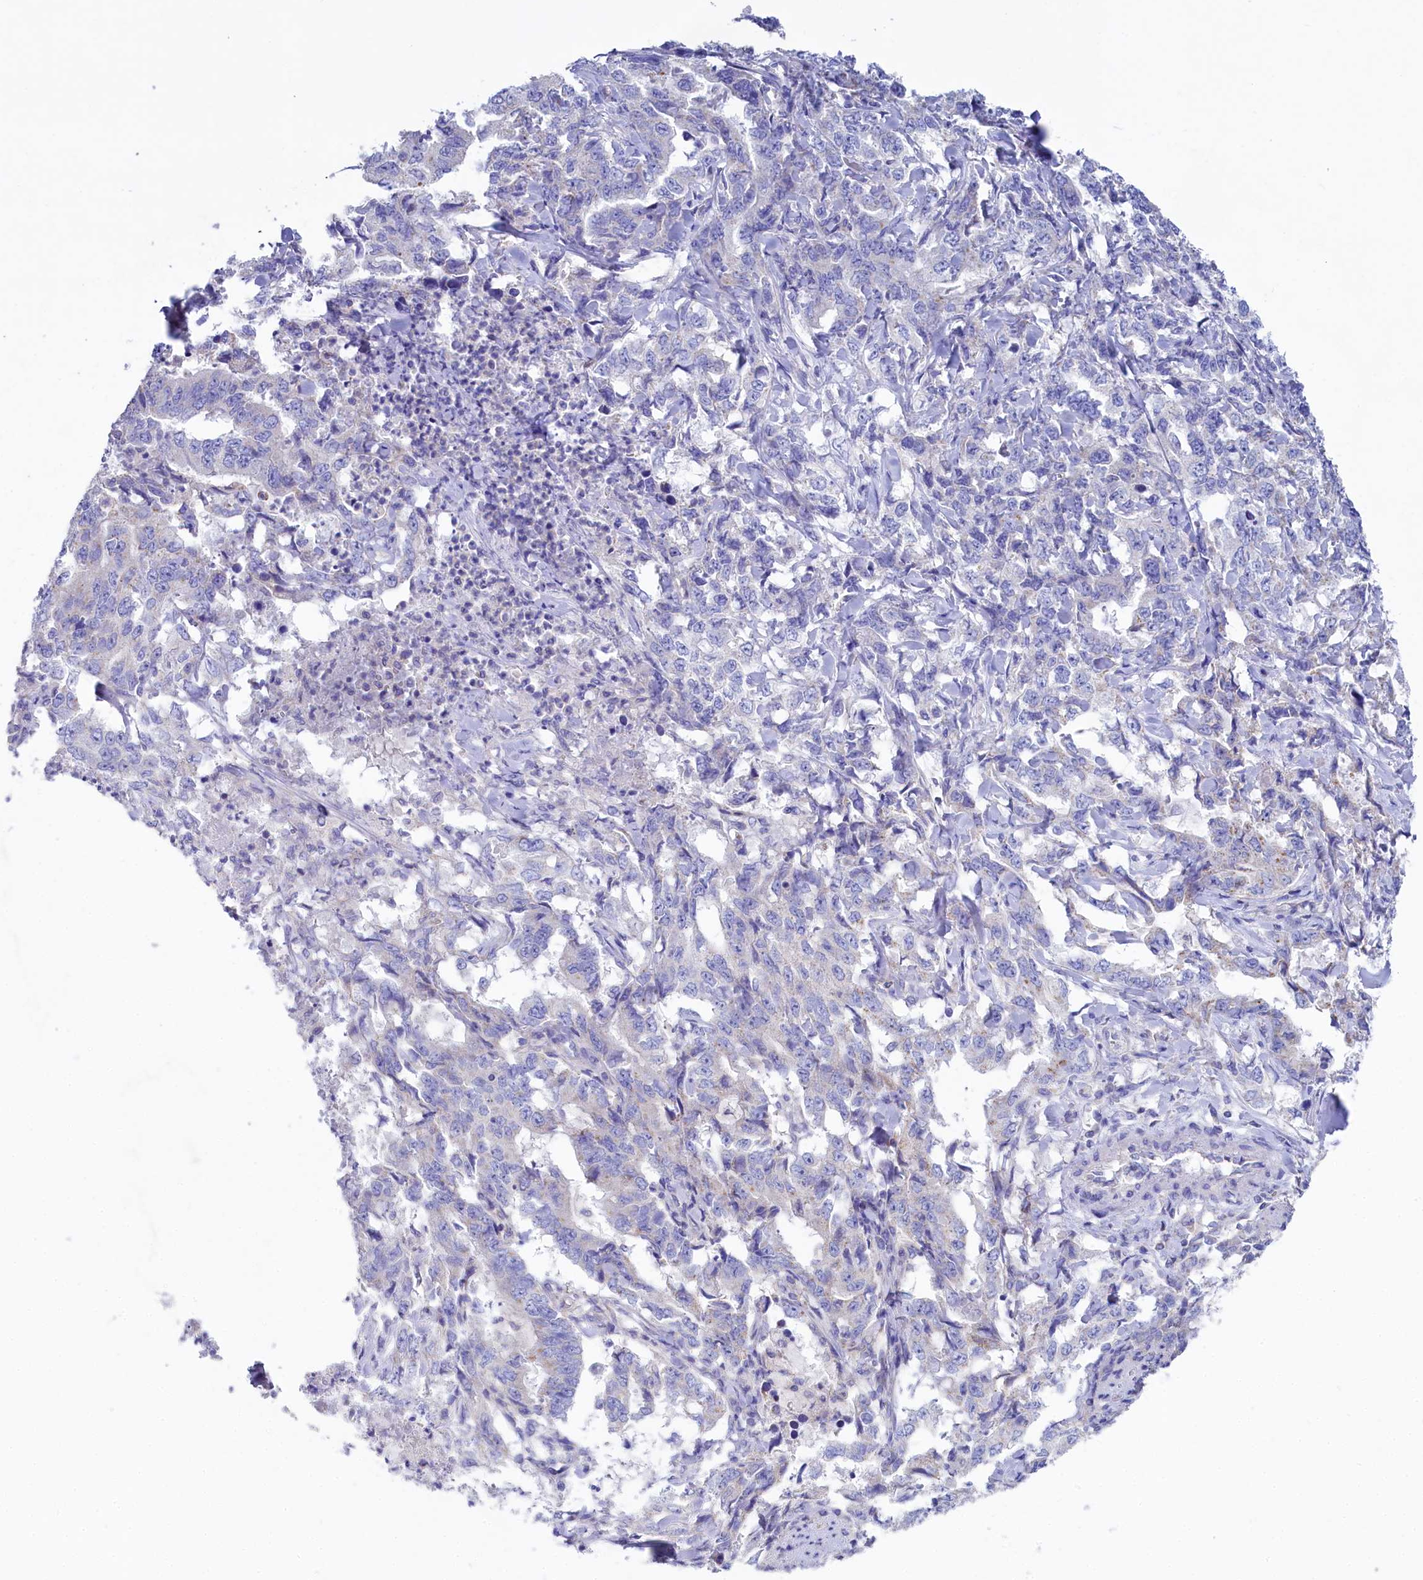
{"staining": {"intensity": "negative", "quantity": "none", "location": "none"}, "tissue": "lung cancer", "cell_type": "Tumor cells", "image_type": "cancer", "snomed": [{"axis": "morphology", "description": "Adenocarcinoma, NOS"}, {"axis": "topography", "description": "Lung"}], "caption": "Lung cancer was stained to show a protein in brown. There is no significant staining in tumor cells.", "gene": "VPS26B", "patient": {"sex": "female", "age": 51}}